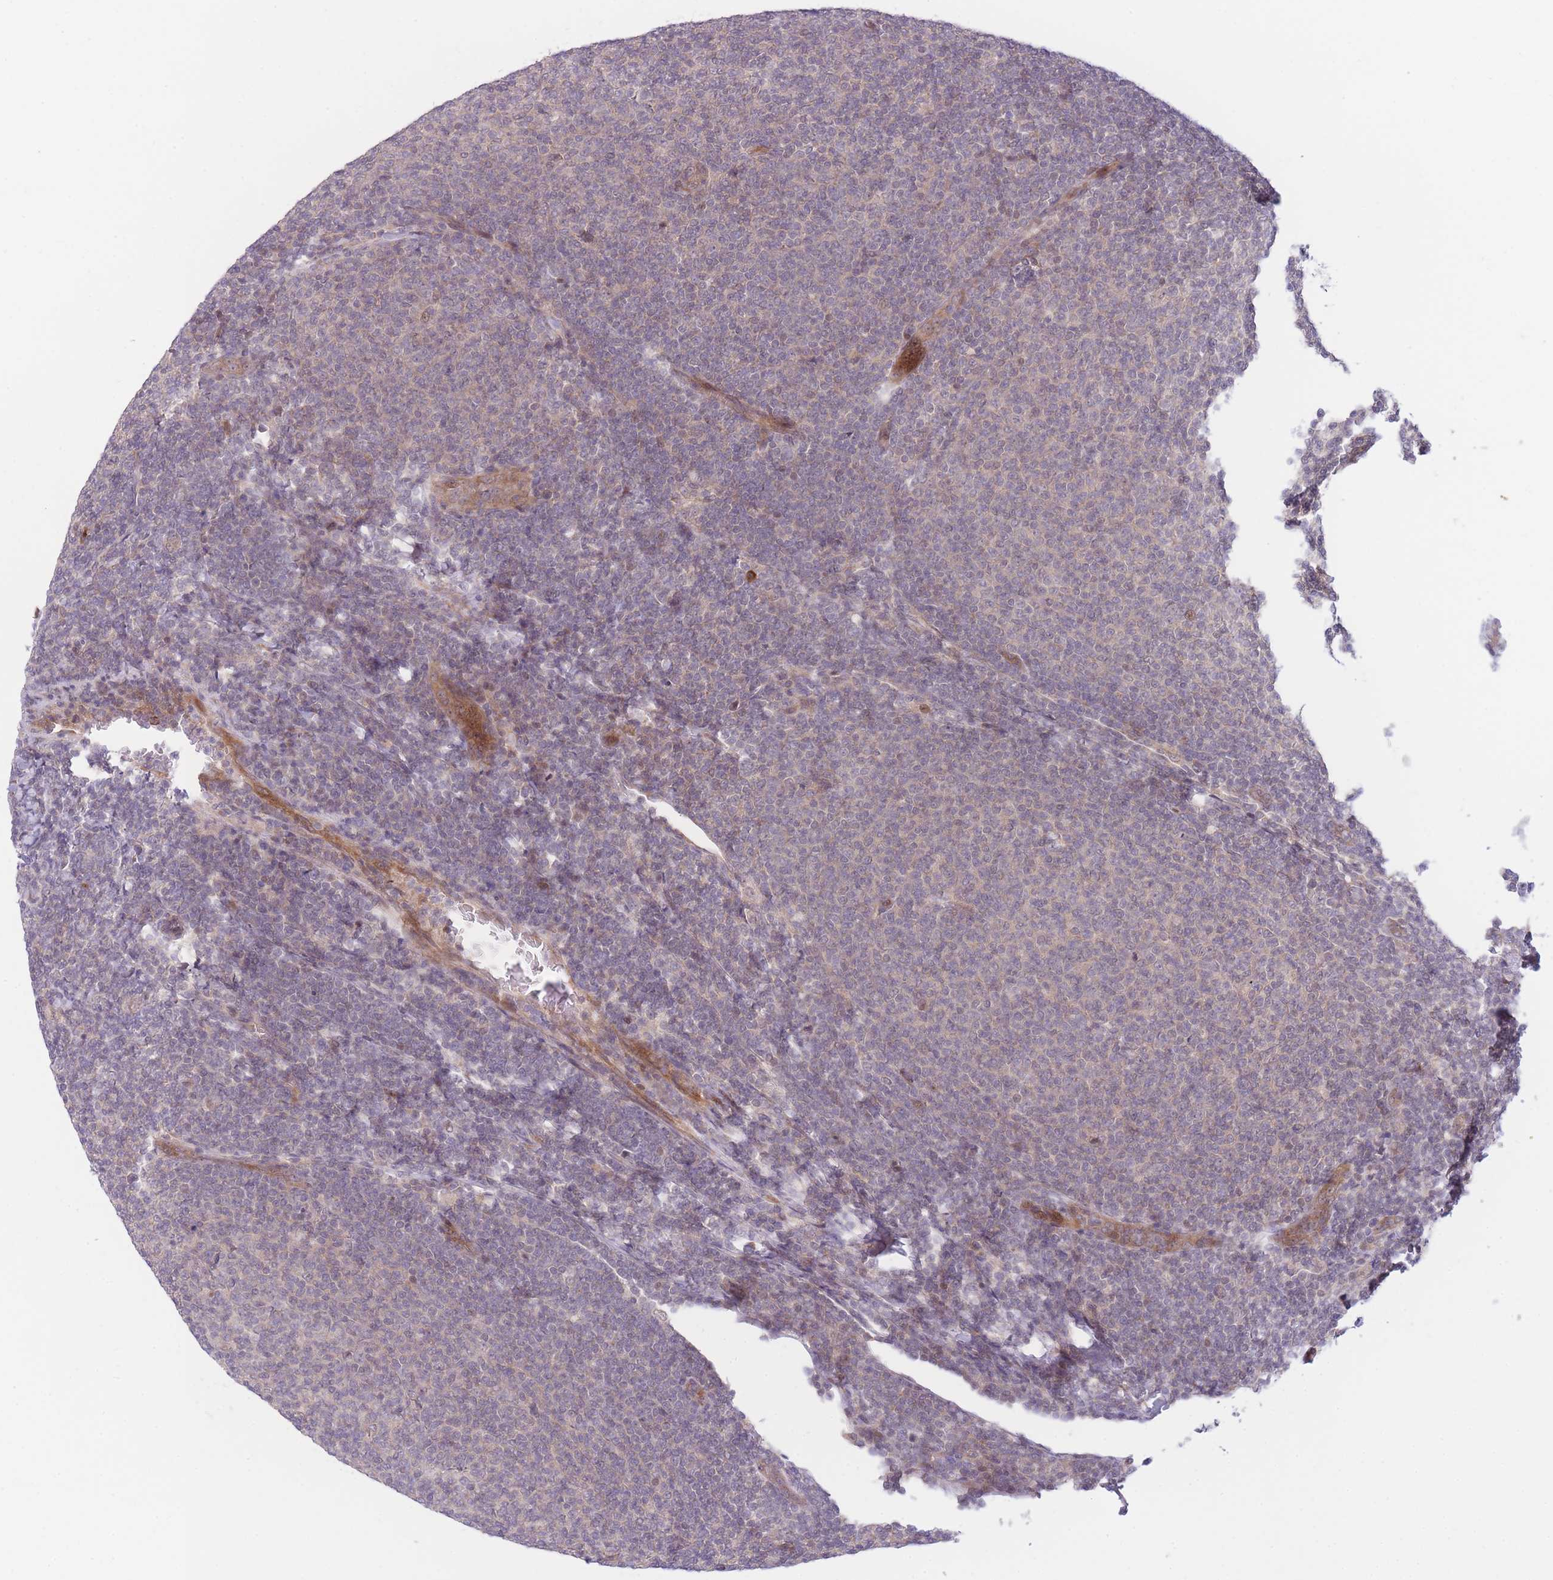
{"staining": {"intensity": "weak", "quantity": "<25%", "location": "nuclear"}, "tissue": "lymphoma", "cell_type": "Tumor cells", "image_type": "cancer", "snomed": [{"axis": "morphology", "description": "Malignant lymphoma, non-Hodgkin's type, Low grade"}, {"axis": "topography", "description": "Lymph node"}], "caption": "High power microscopy micrograph of an immunohistochemistry (IHC) histopathology image of lymphoma, revealing no significant staining in tumor cells.", "gene": "CDC25B", "patient": {"sex": "male", "age": 66}}